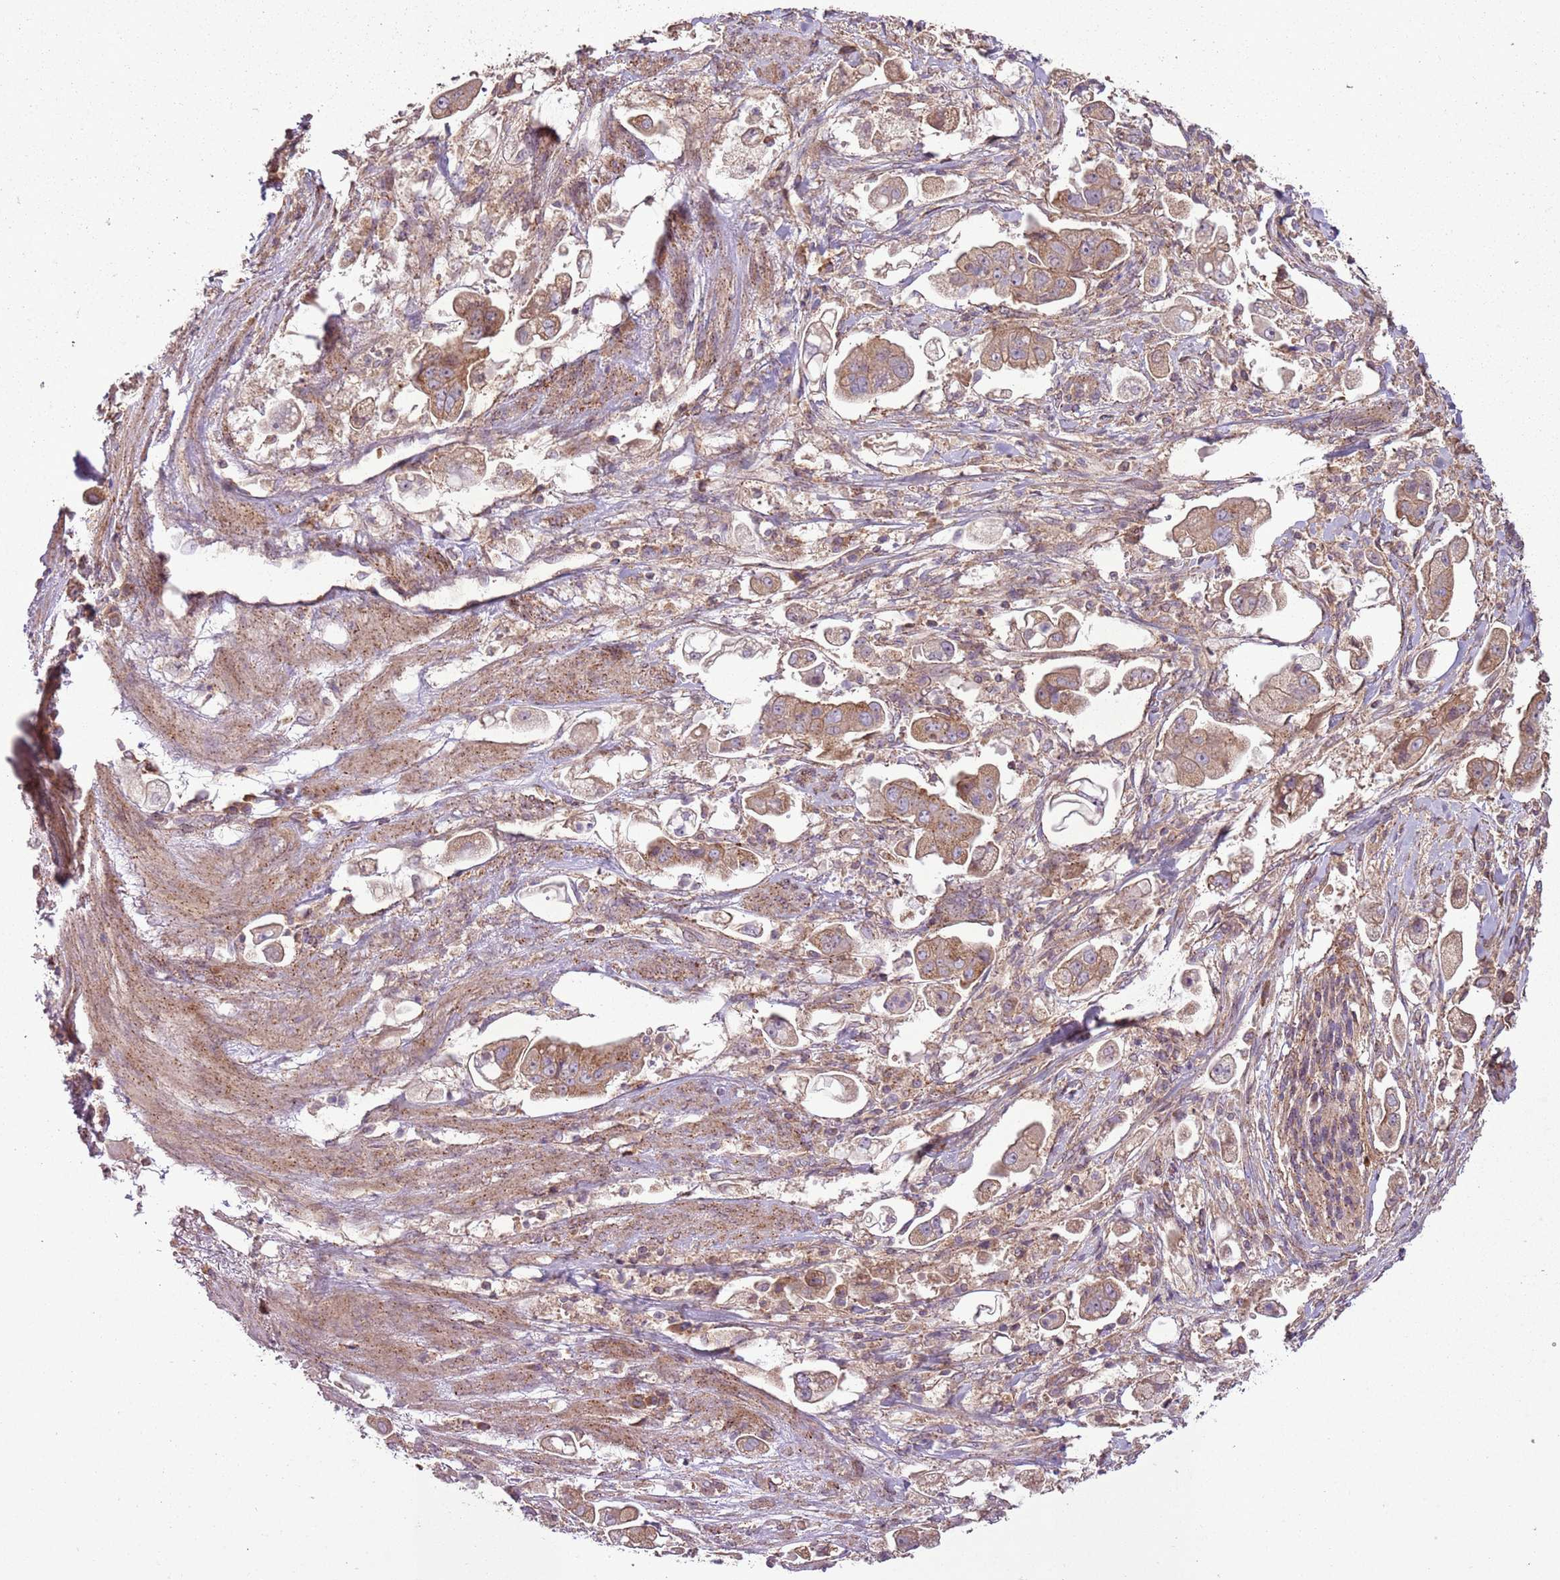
{"staining": {"intensity": "moderate", "quantity": ">75%", "location": "cytoplasmic/membranous"}, "tissue": "stomach cancer", "cell_type": "Tumor cells", "image_type": "cancer", "snomed": [{"axis": "morphology", "description": "Adenocarcinoma, NOS"}, {"axis": "topography", "description": "Stomach"}], "caption": "Adenocarcinoma (stomach) stained with DAB immunohistochemistry shows medium levels of moderate cytoplasmic/membranous staining in about >75% of tumor cells.", "gene": "ANKRD24", "patient": {"sex": "male", "age": 62}}